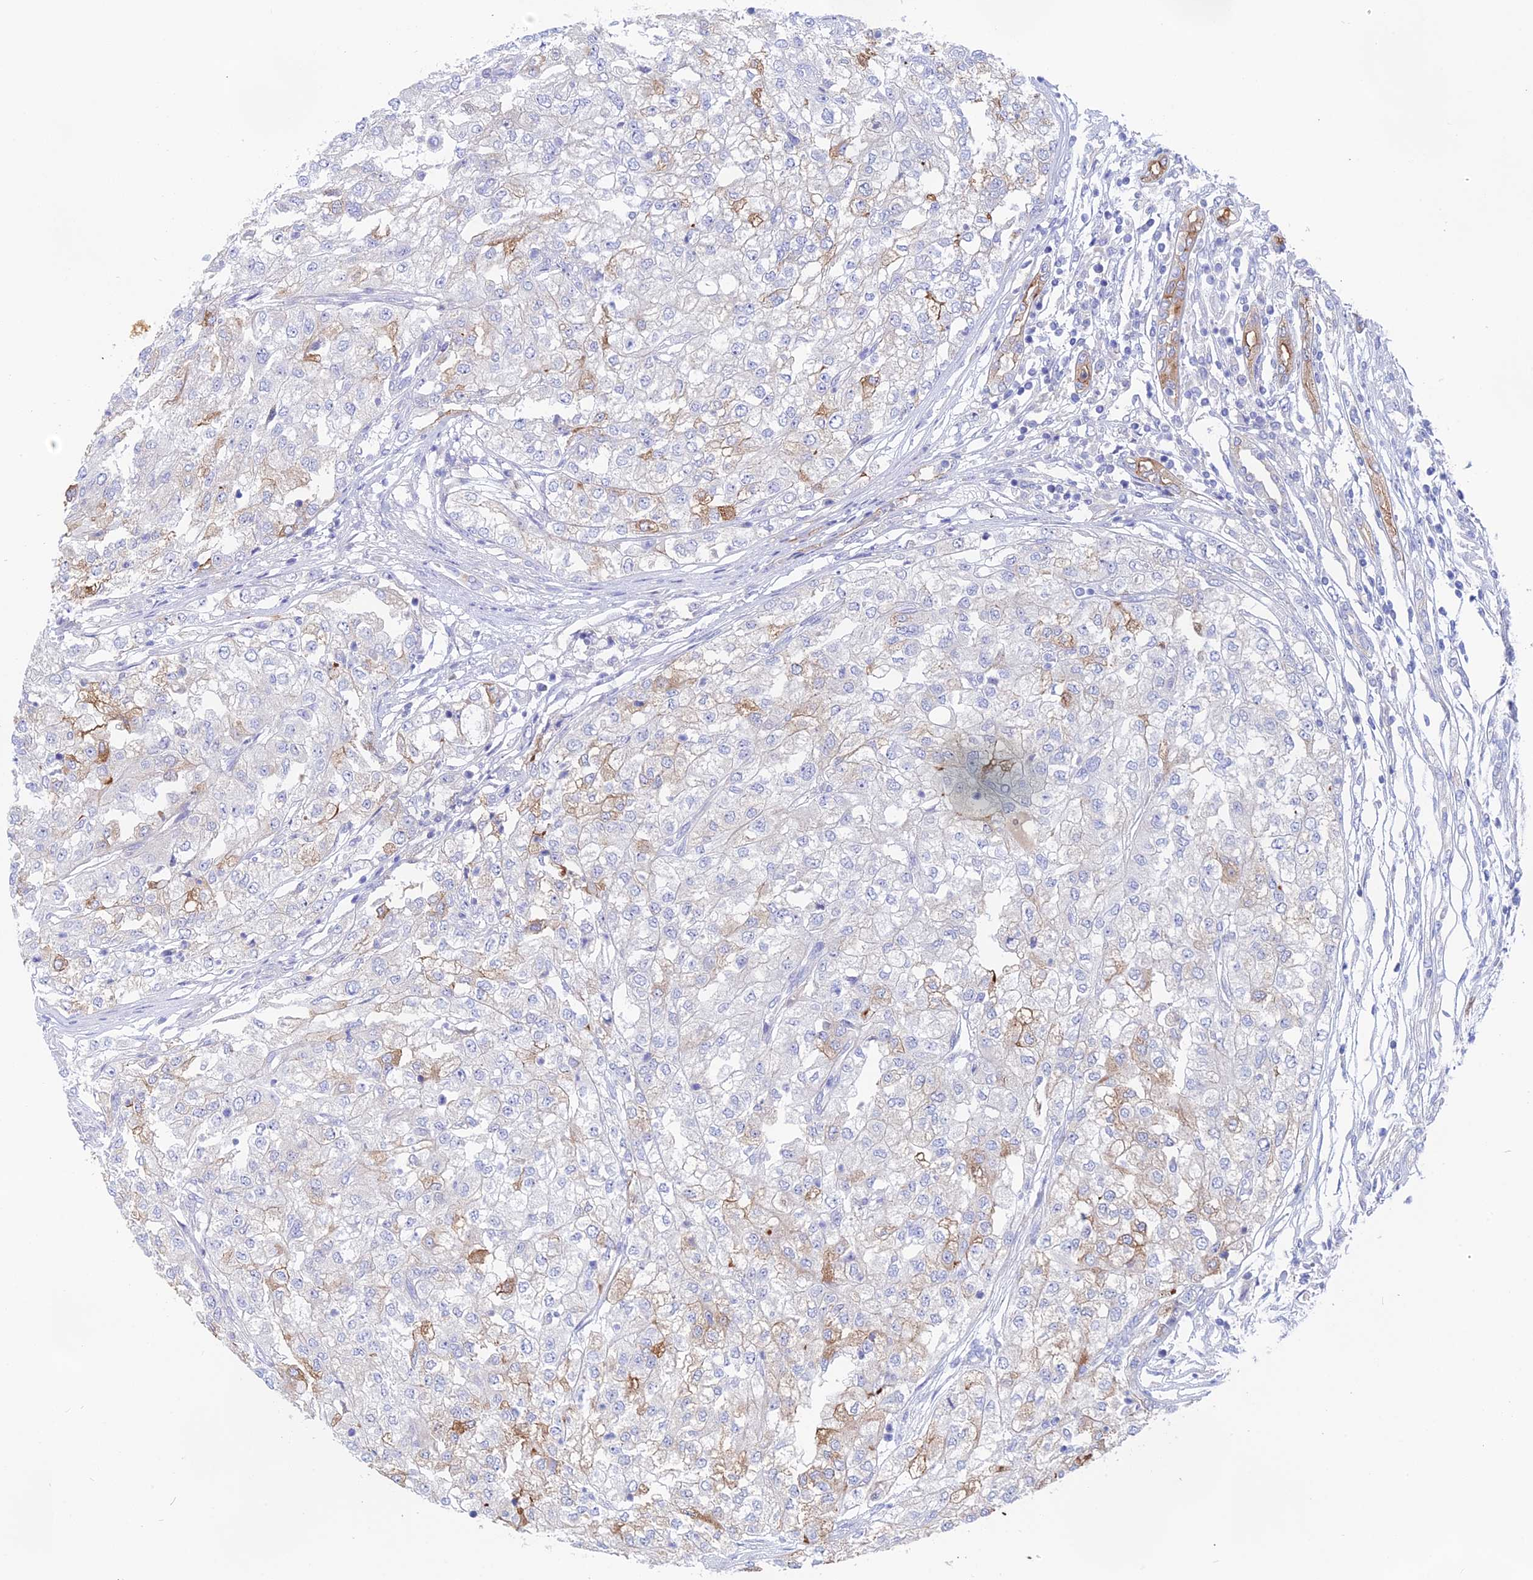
{"staining": {"intensity": "negative", "quantity": "none", "location": "none"}, "tissue": "renal cancer", "cell_type": "Tumor cells", "image_type": "cancer", "snomed": [{"axis": "morphology", "description": "Adenocarcinoma, NOS"}, {"axis": "topography", "description": "Kidney"}], "caption": "A high-resolution photomicrograph shows immunohistochemistry staining of adenocarcinoma (renal), which displays no significant expression in tumor cells.", "gene": "TENT4B", "patient": {"sex": "female", "age": 54}}